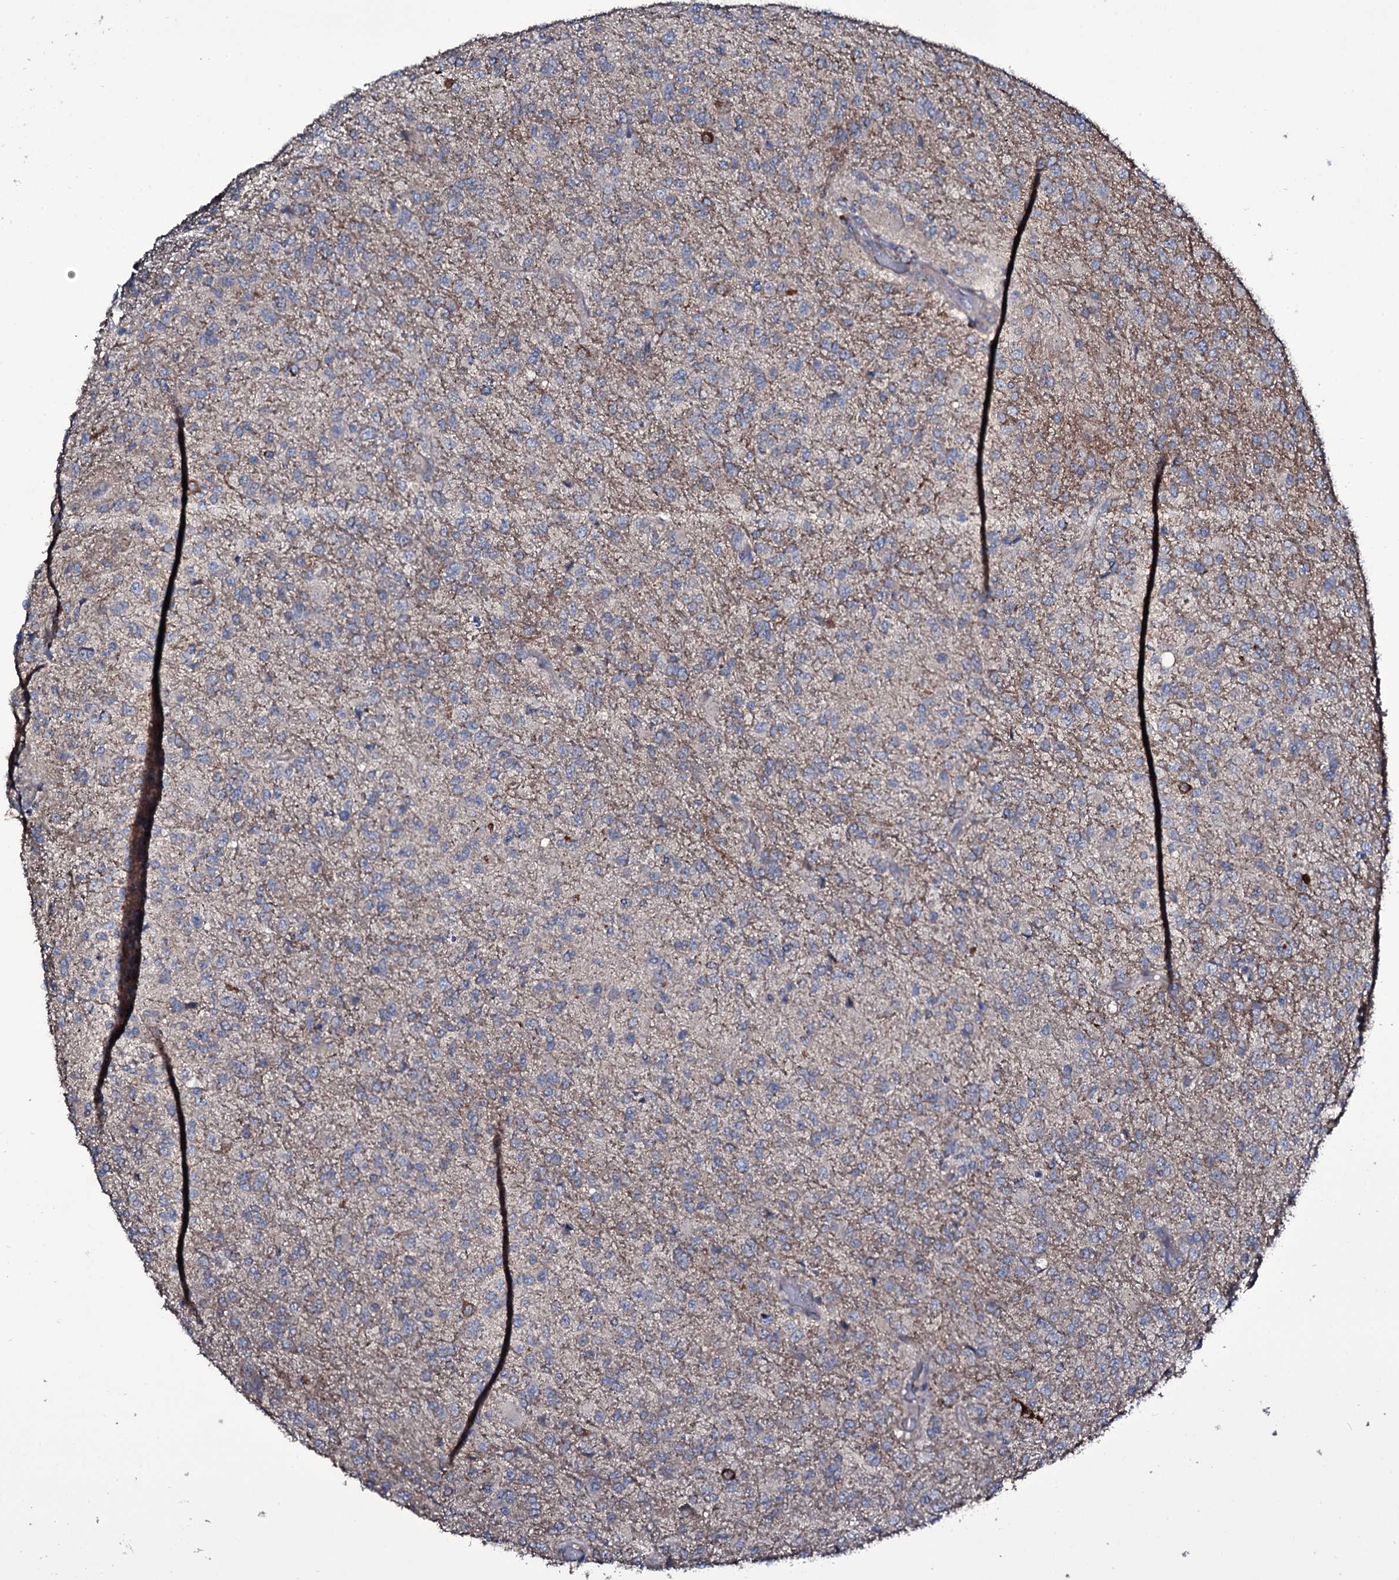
{"staining": {"intensity": "weak", "quantity": "<25%", "location": "cytoplasmic/membranous"}, "tissue": "glioma", "cell_type": "Tumor cells", "image_type": "cancer", "snomed": [{"axis": "morphology", "description": "Glioma, malignant, High grade"}, {"axis": "topography", "description": "Brain"}], "caption": "An IHC histopathology image of malignant glioma (high-grade) is shown. There is no staining in tumor cells of malignant glioma (high-grade).", "gene": "WIPF3", "patient": {"sex": "female", "age": 74}}